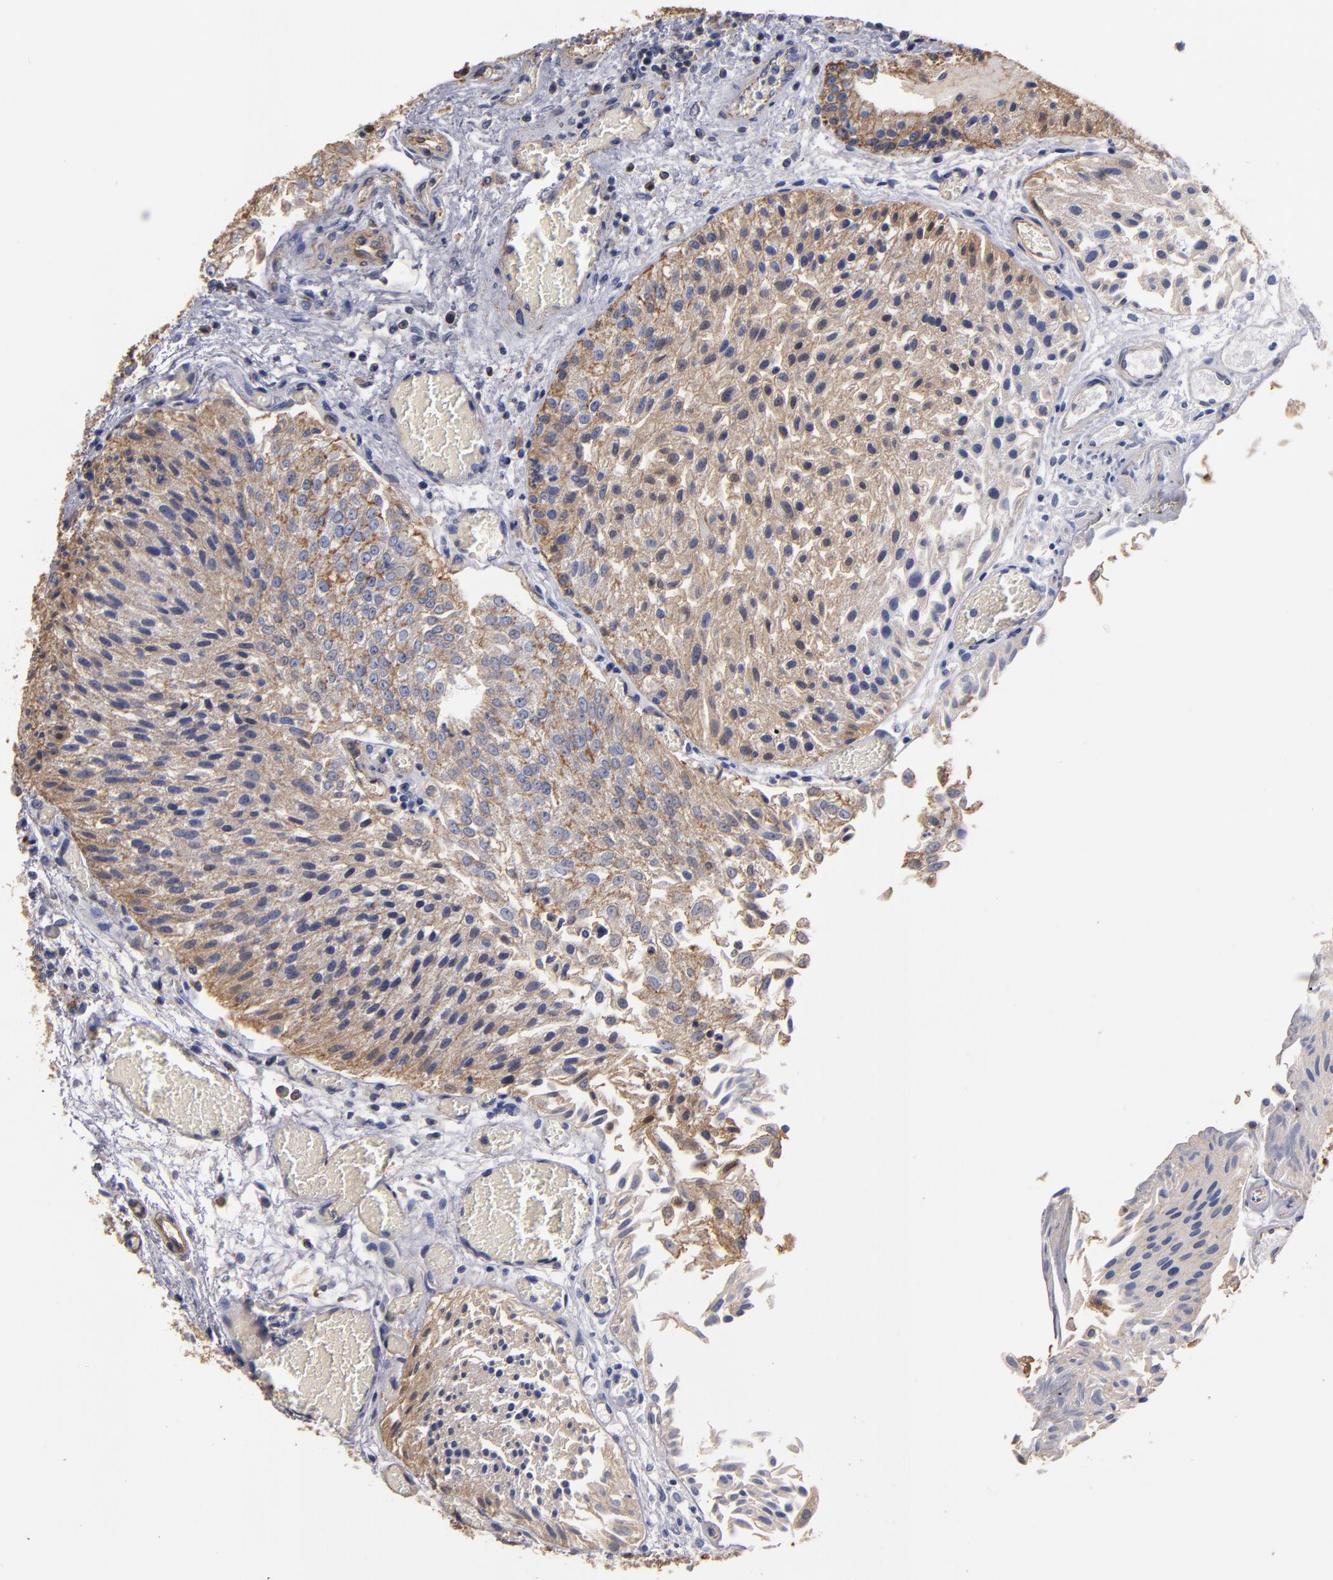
{"staining": {"intensity": "weak", "quantity": "25%-75%", "location": "cytoplasmic/membranous"}, "tissue": "urothelial cancer", "cell_type": "Tumor cells", "image_type": "cancer", "snomed": [{"axis": "morphology", "description": "Urothelial carcinoma, Low grade"}, {"axis": "topography", "description": "Urinary bladder"}], "caption": "A low amount of weak cytoplasmic/membranous staining is appreciated in about 25%-75% of tumor cells in urothelial carcinoma (low-grade) tissue.", "gene": "ESYT2", "patient": {"sex": "male", "age": 86}}